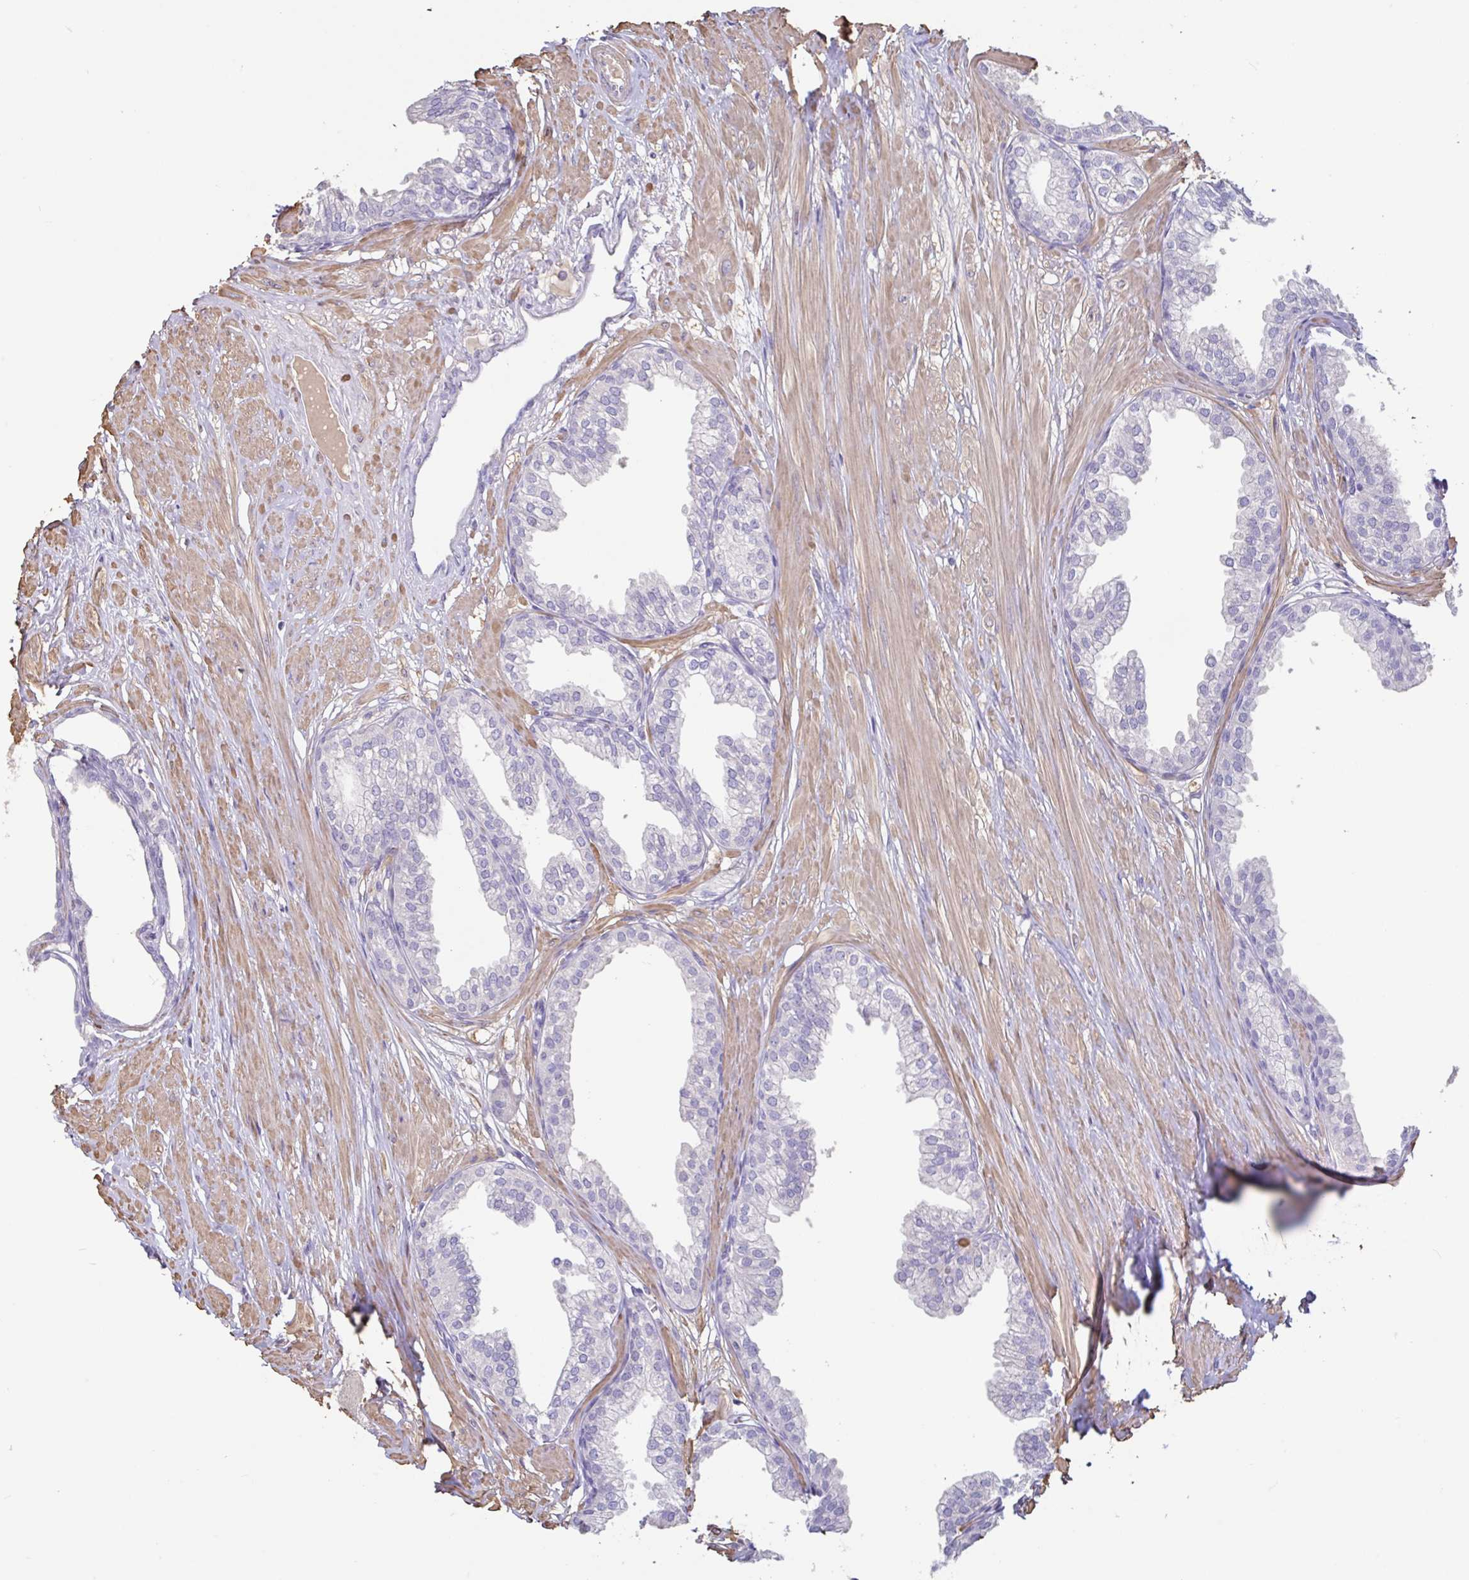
{"staining": {"intensity": "negative", "quantity": "none", "location": "none"}, "tissue": "prostate", "cell_type": "Glandular cells", "image_type": "normal", "snomed": [{"axis": "morphology", "description": "Normal tissue, NOS"}, {"axis": "topography", "description": "Prostate"}, {"axis": "topography", "description": "Peripheral nerve tissue"}], "caption": "This is an IHC micrograph of normal prostate. There is no expression in glandular cells.", "gene": "PYGM", "patient": {"sex": "male", "age": 55}}